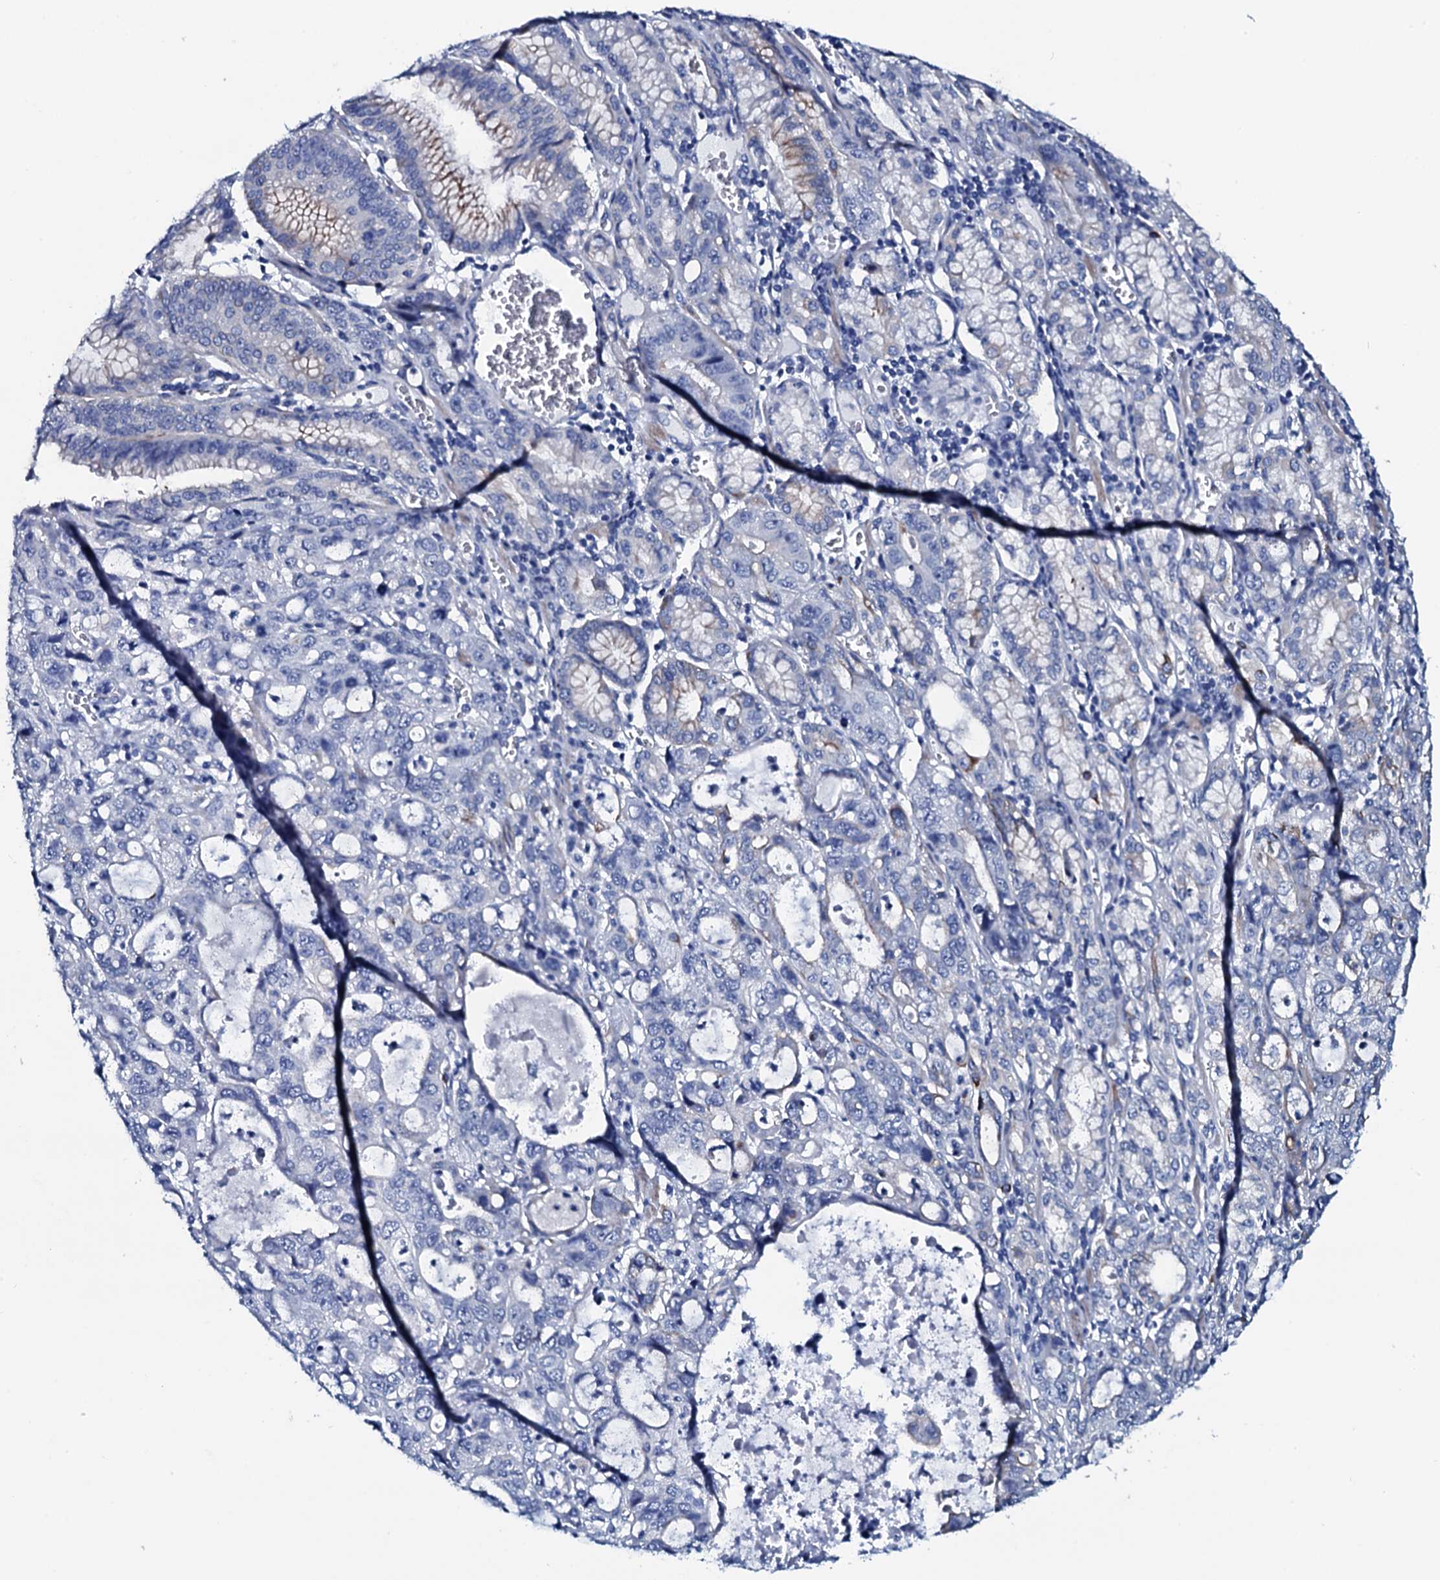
{"staining": {"intensity": "negative", "quantity": "none", "location": "none"}, "tissue": "stomach cancer", "cell_type": "Tumor cells", "image_type": "cancer", "snomed": [{"axis": "morphology", "description": "Adenocarcinoma, NOS"}, {"axis": "topography", "description": "Stomach, upper"}], "caption": "Stomach cancer was stained to show a protein in brown. There is no significant expression in tumor cells.", "gene": "GYS2", "patient": {"sex": "female", "age": 52}}